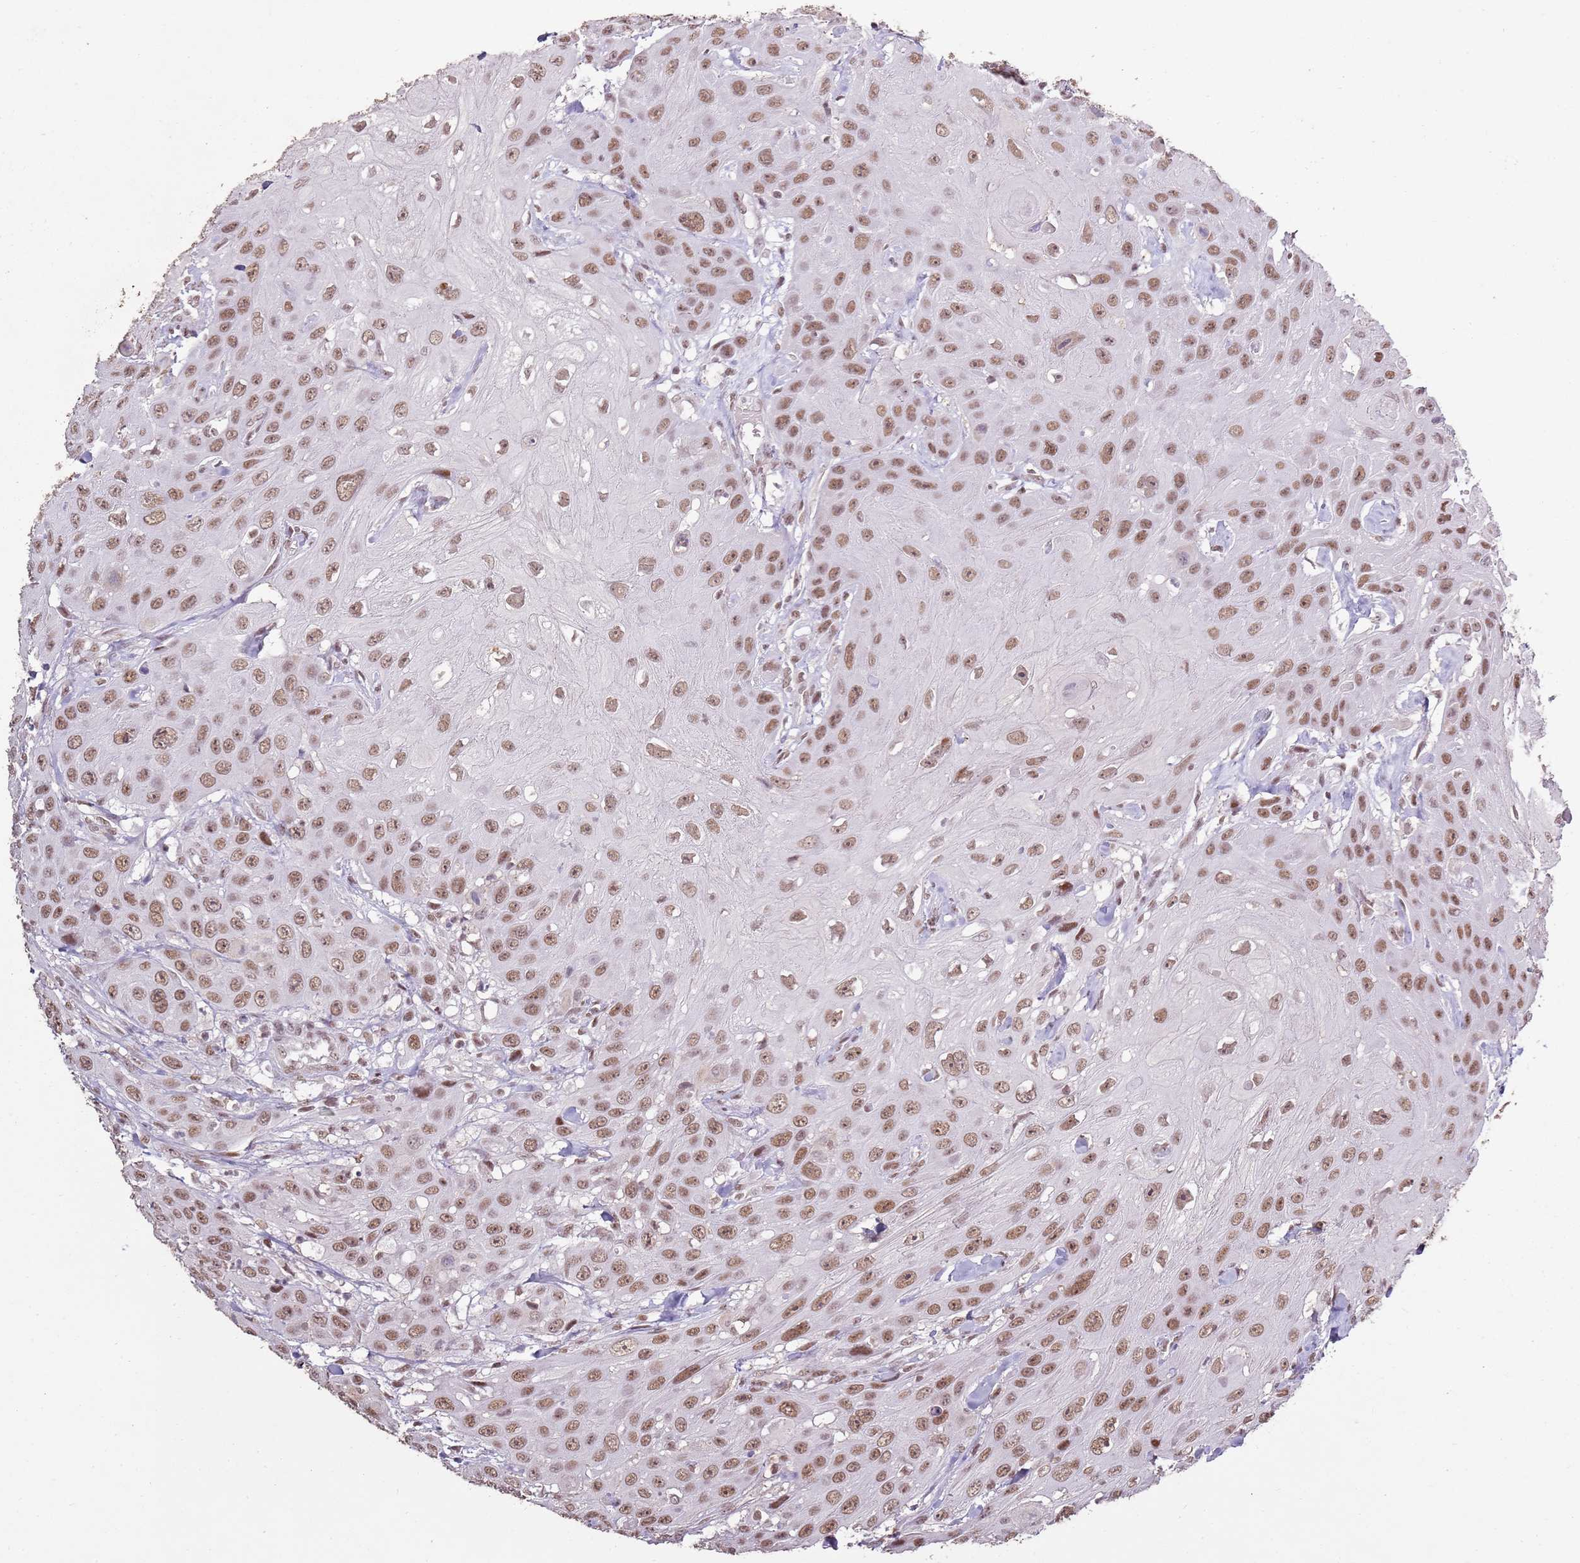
{"staining": {"intensity": "moderate", "quantity": ">75%", "location": "nuclear"}, "tissue": "head and neck cancer", "cell_type": "Tumor cells", "image_type": "cancer", "snomed": [{"axis": "morphology", "description": "Squamous cell carcinoma, NOS"}, {"axis": "topography", "description": "Head-Neck"}], "caption": "Squamous cell carcinoma (head and neck) stained with a brown dye exhibits moderate nuclear positive staining in about >75% of tumor cells.", "gene": "ARL14EP", "patient": {"sex": "male", "age": 81}}